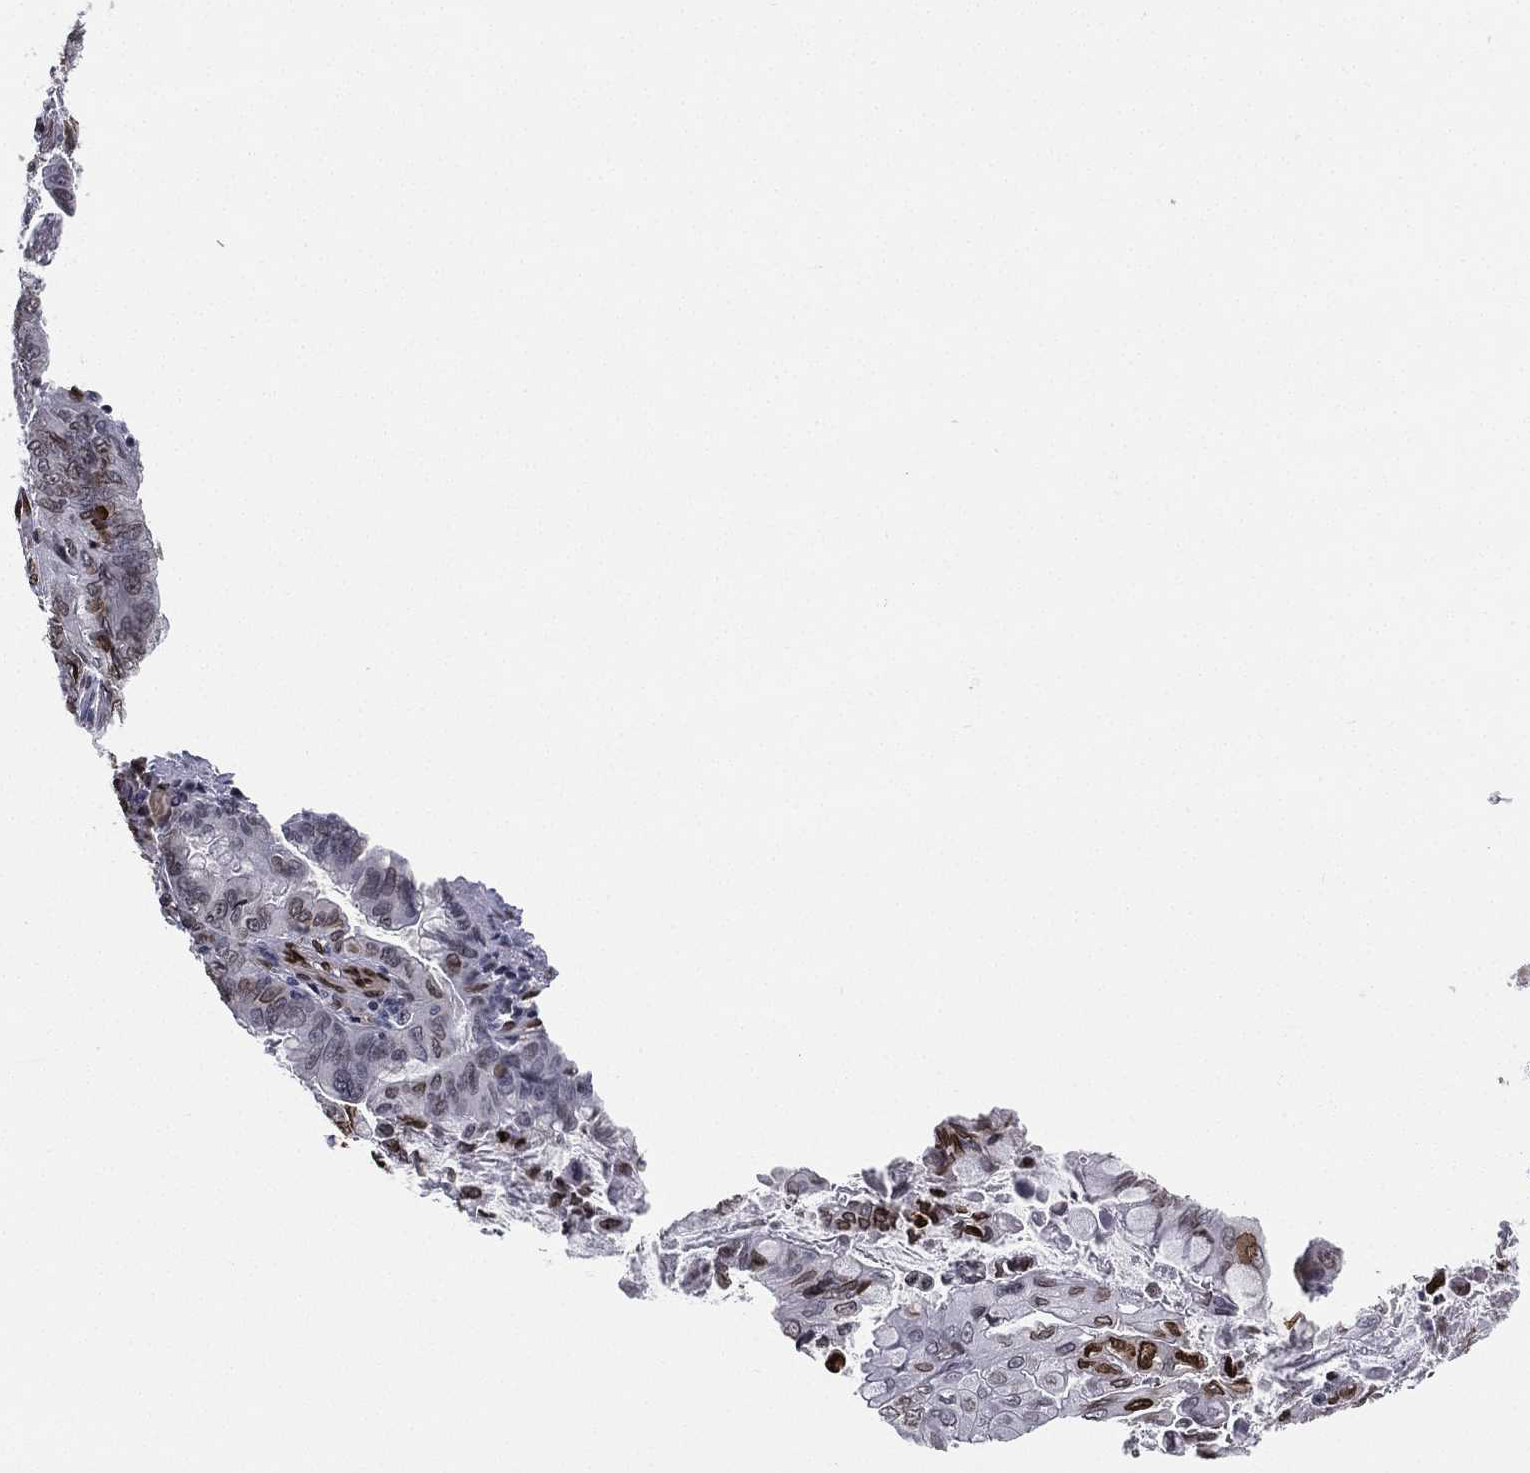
{"staining": {"intensity": "moderate", "quantity": "25%-75%", "location": "nuclear"}, "tissue": "stomach cancer", "cell_type": "Tumor cells", "image_type": "cancer", "snomed": [{"axis": "morphology", "description": "Adenocarcinoma, NOS"}, {"axis": "topography", "description": "Stomach, upper"}], "caption": "Tumor cells display medium levels of moderate nuclear staining in approximately 25%-75% of cells in human stomach adenocarcinoma.", "gene": "LMNB1", "patient": {"sex": "male", "age": 80}}